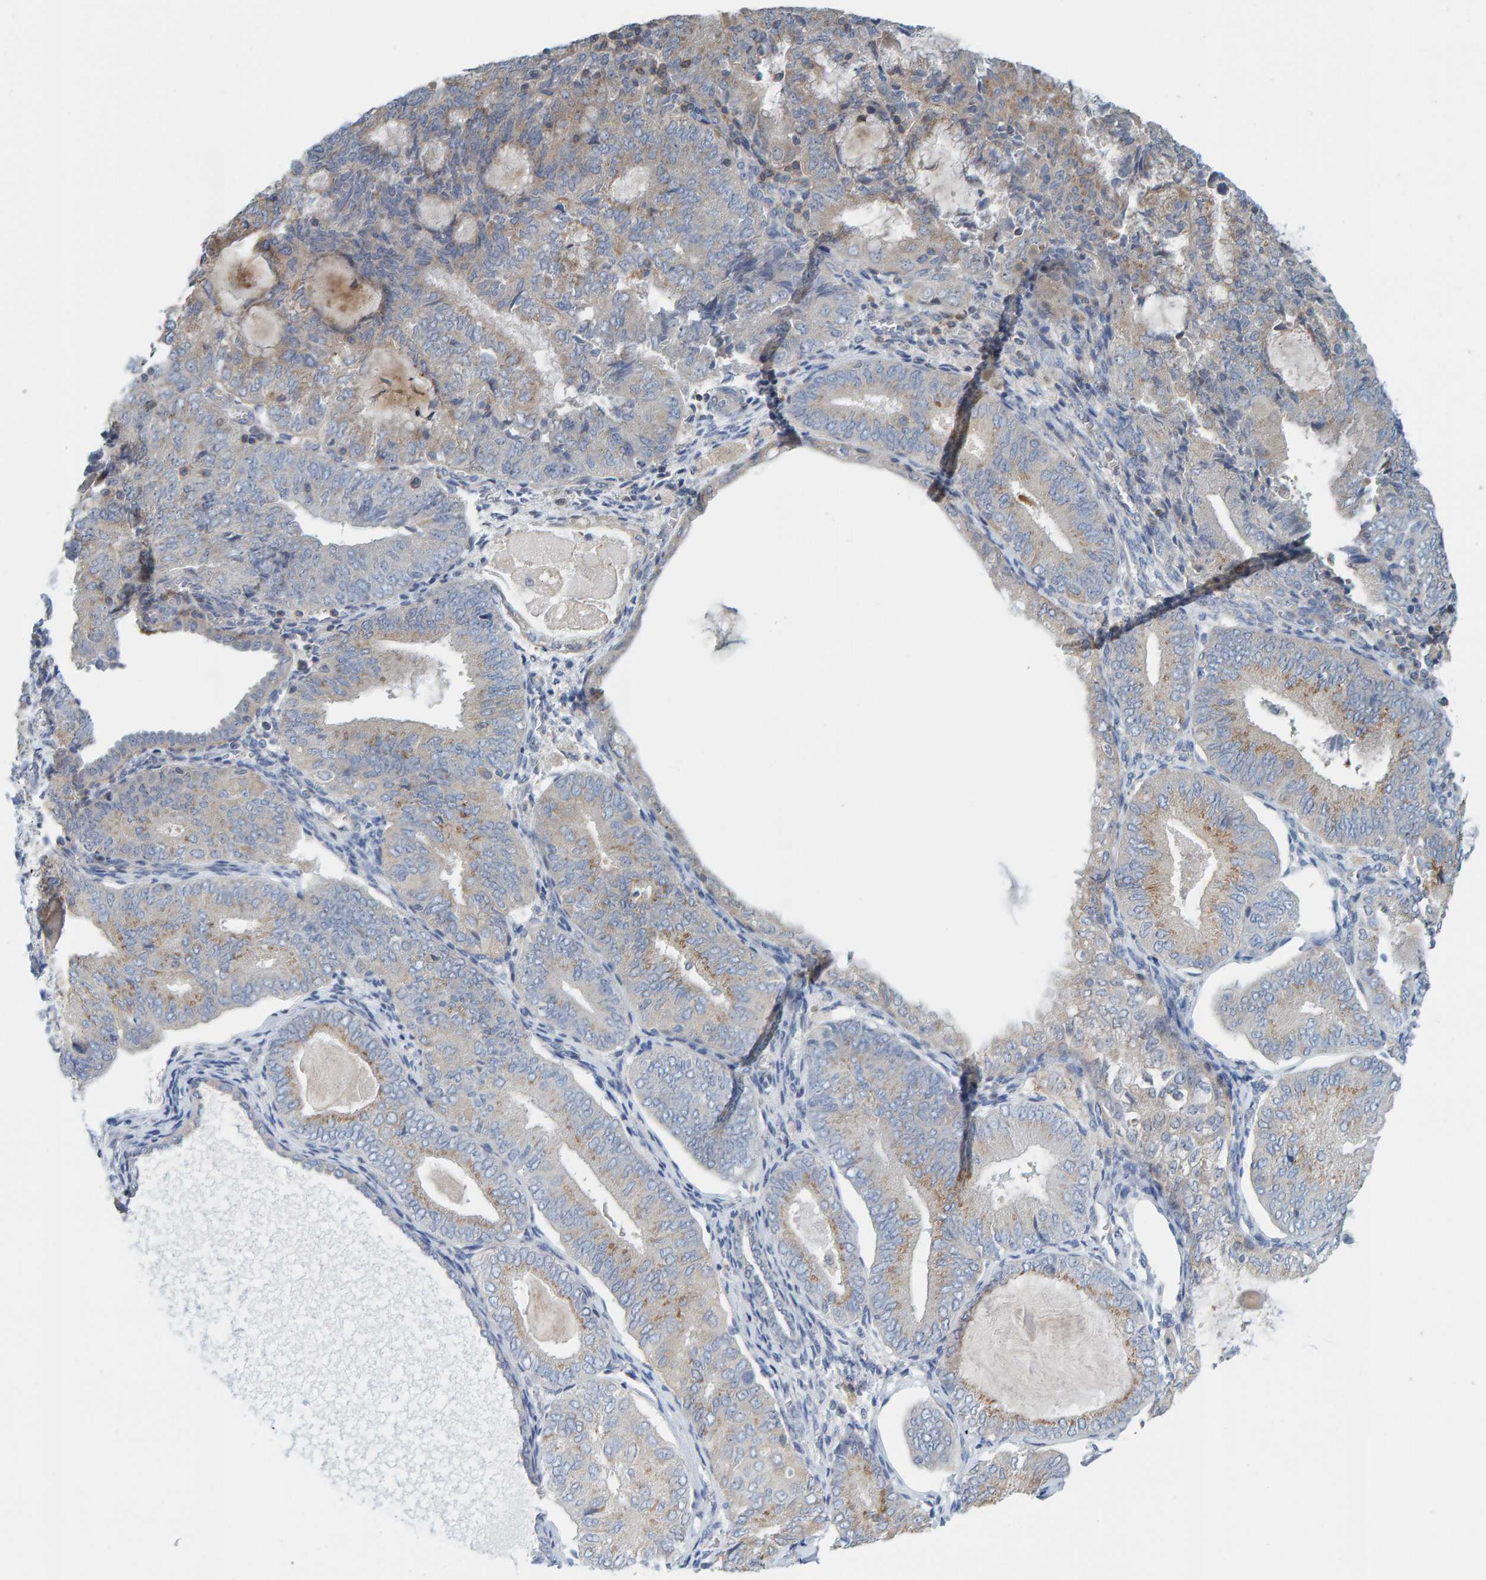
{"staining": {"intensity": "moderate", "quantity": "25%-75%", "location": "cytoplasmic/membranous"}, "tissue": "endometrial cancer", "cell_type": "Tumor cells", "image_type": "cancer", "snomed": [{"axis": "morphology", "description": "Adenocarcinoma, NOS"}, {"axis": "topography", "description": "Endometrium"}], "caption": "IHC photomicrograph of adenocarcinoma (endometrial) stained for a protein (brown), which demonstrates medium levels of moderate cytoplasmic/membranous staining in about 25%-75% of tumor cells.", "gene": "CCM2", "patient": {"sex": "female", "age": 81}}